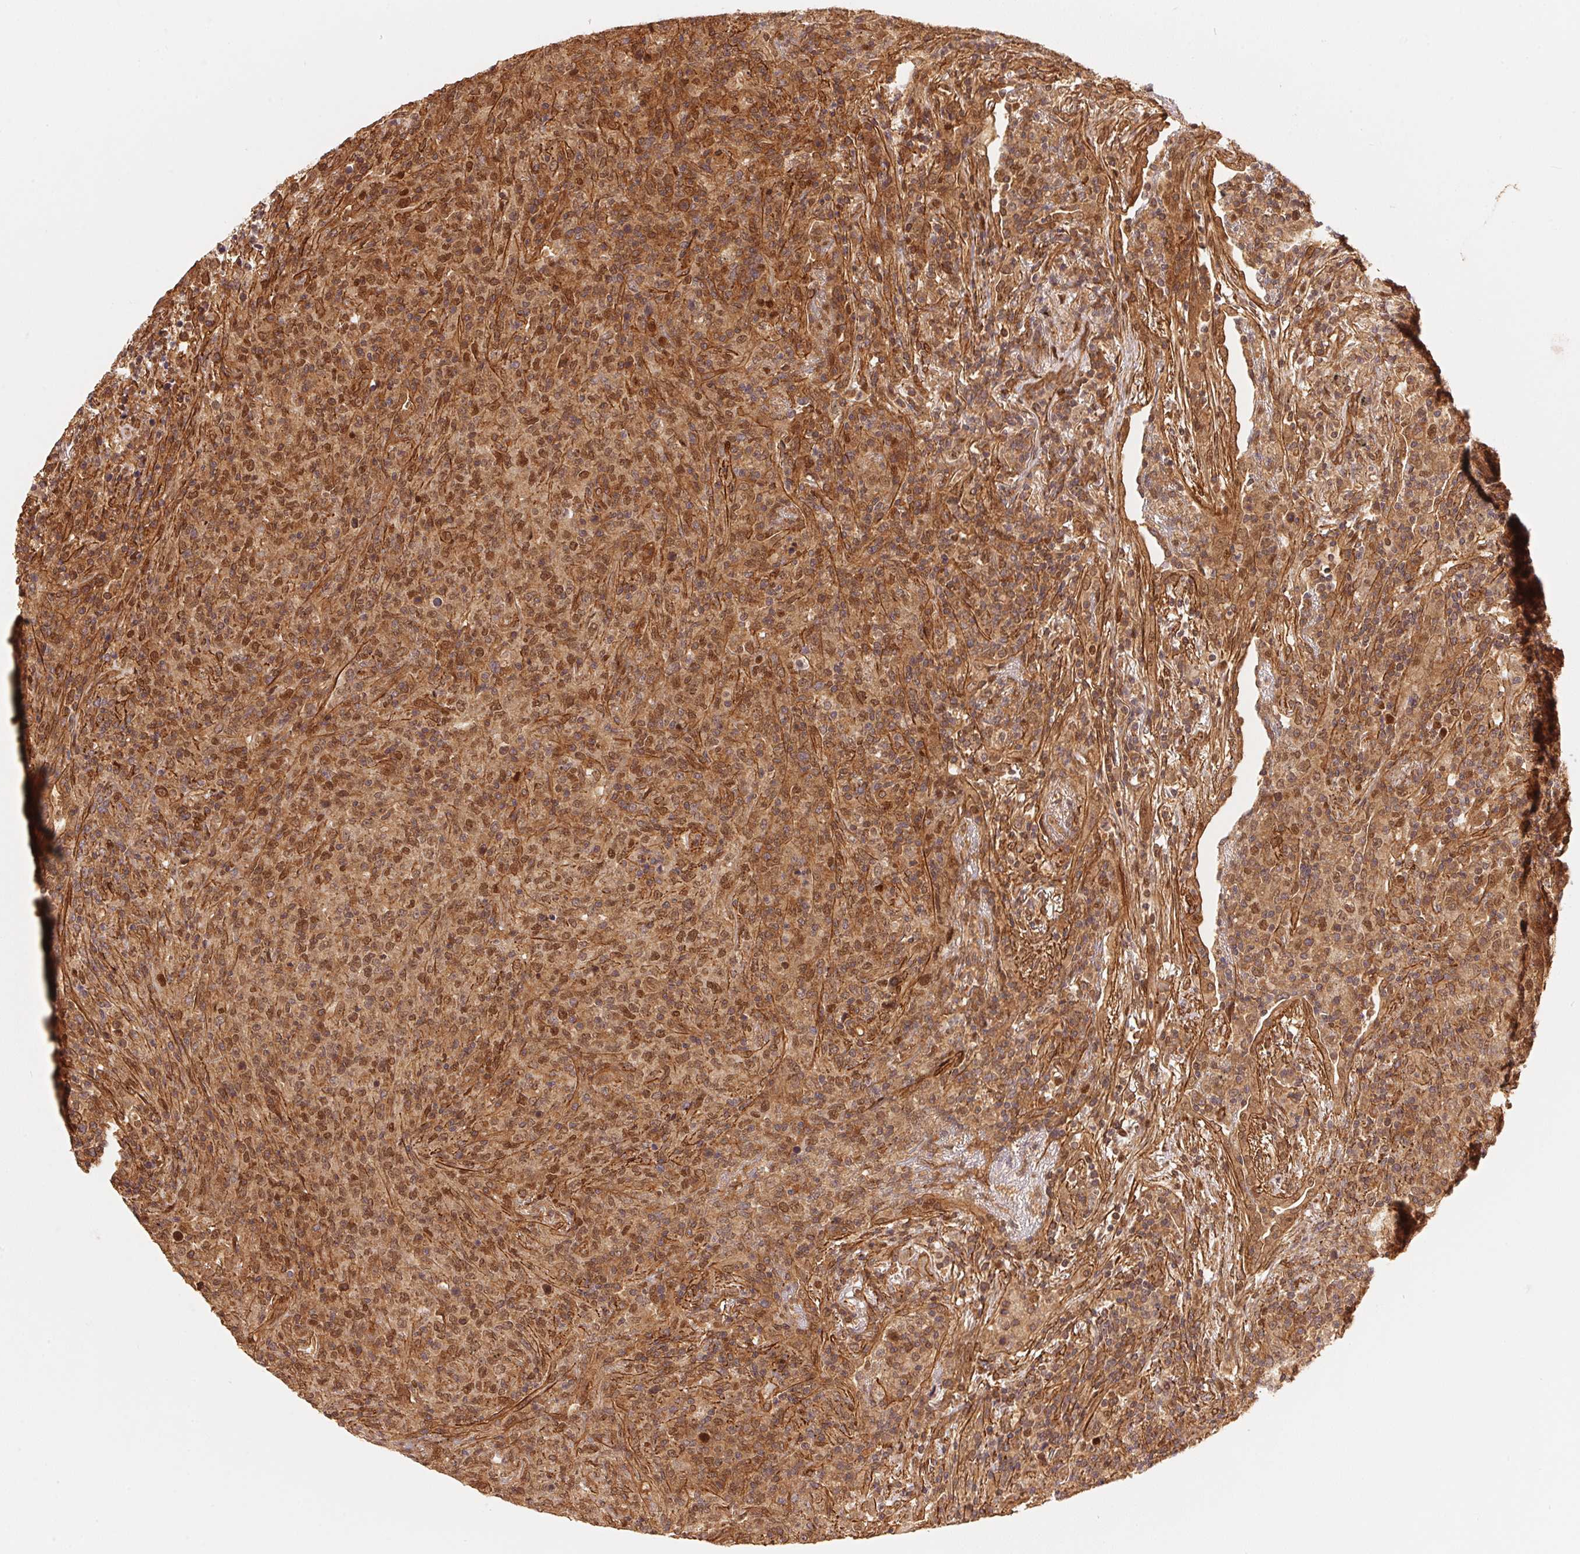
{"staining": {"intensity": "moderate", "quantity": ">75%", "location": "cytoplasmic/membranous,nuclear"}, "tissue": "lymphoma", "cell_type": "Tumor cells", "image_type": "cancer", "snomed": [{"axis": "morphology", "description": "Malignant lymphoma, non-Hodgkin's type, High grade"}, {"axis": "topography", "description": "Lung"}], "caption": "Immunohistochemical staining of lymphoma displays moderate cytoplasmic/membranous and nuclear protein expression in approximately >75% of tumor cells.", "gene": "TNIP2", "patient": {"sex": "male", "age": 79}}